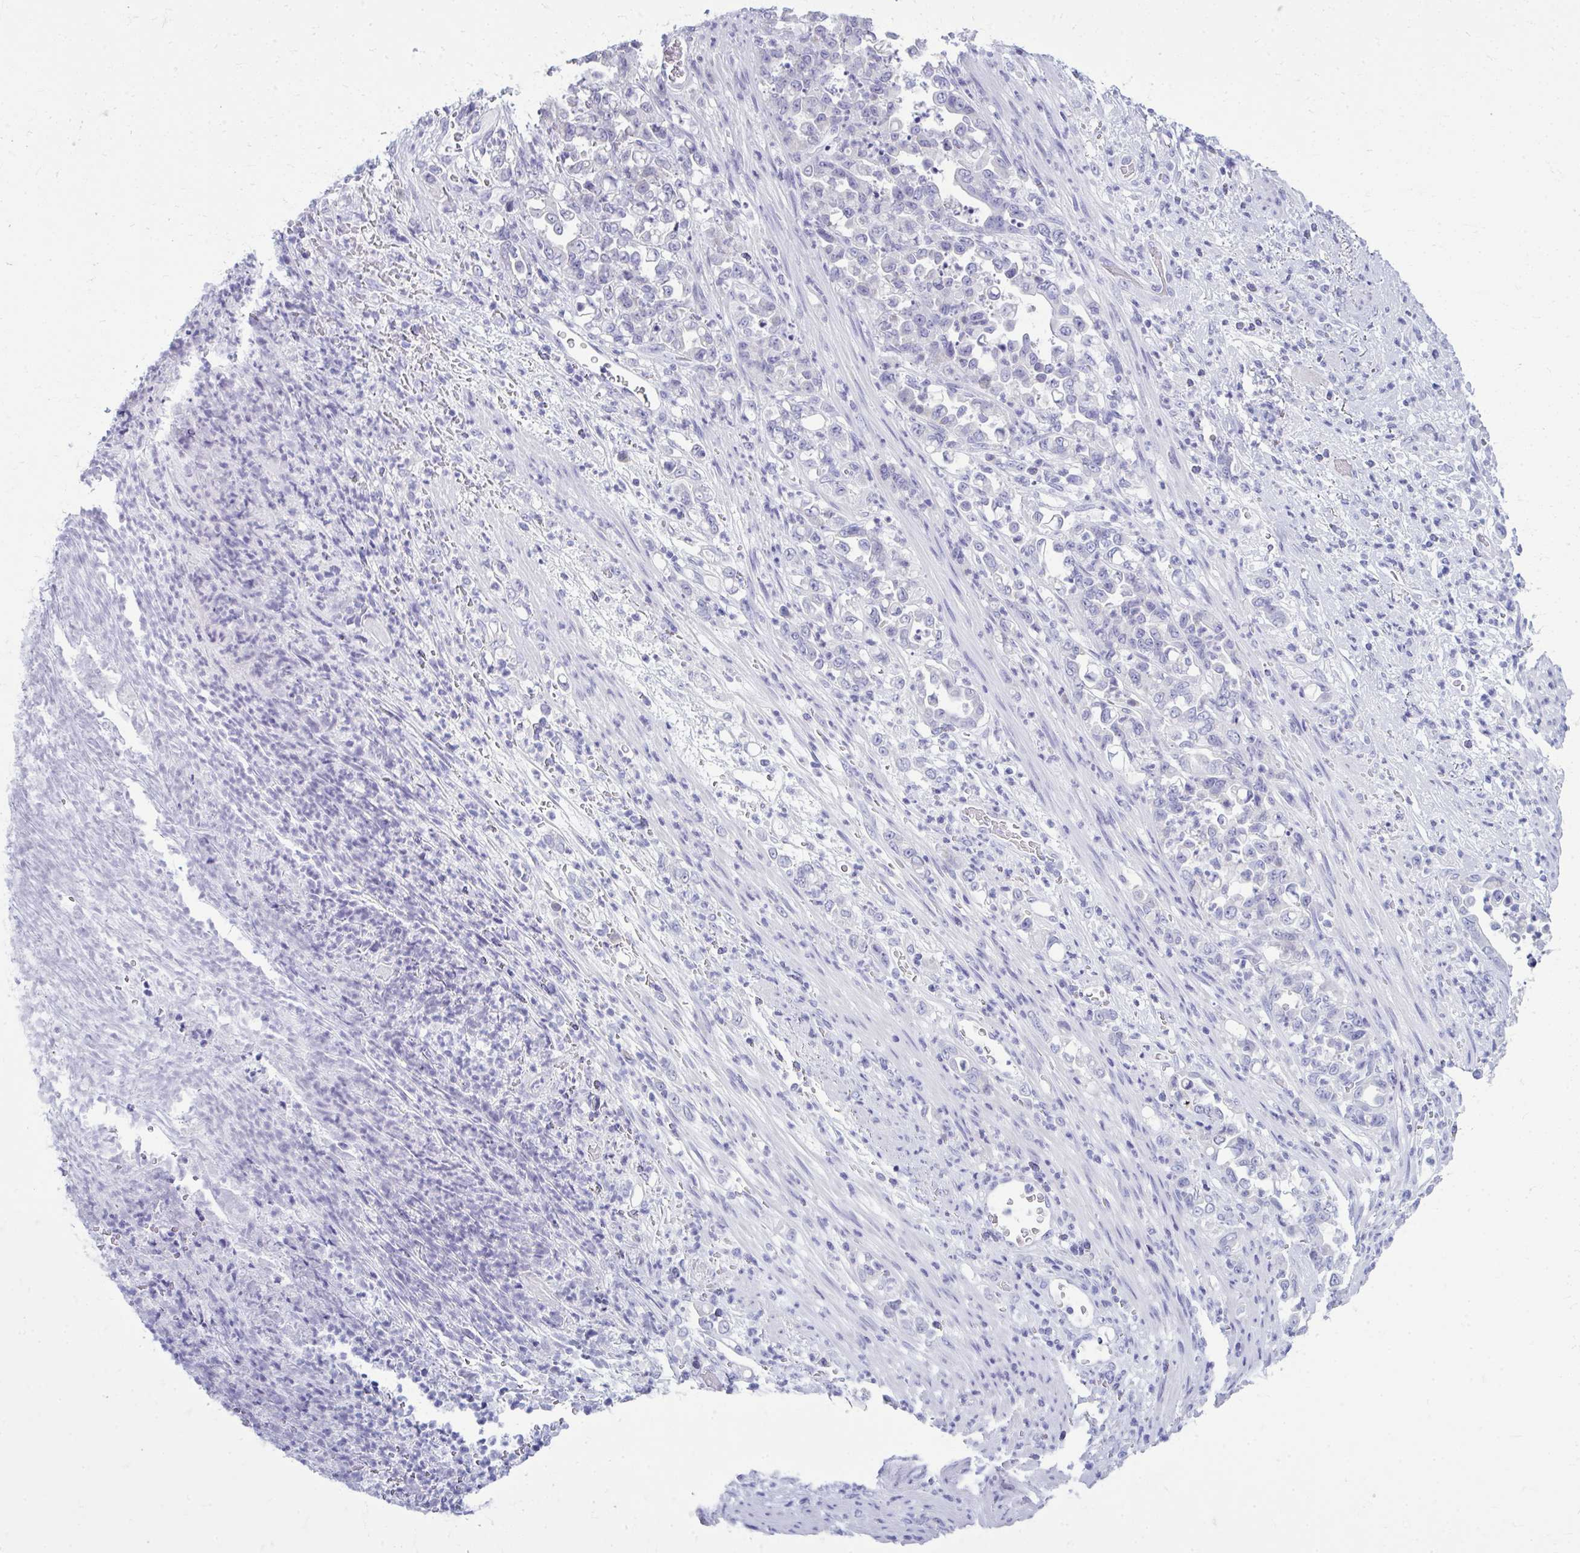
{"staining": {"intensity": "negative", "quantity": "none", "location": "none"}, "tissue": "stomach cancer", "cell_type": "Tumor cells", "image_type": "cancer", "snomed": [{"axis": "morphology", "description": "Normal tissue, NOS"}, {"axis": "morphology", "description": "Adenocarcinoma, NOS"}, {"axis": "topography", "description": "Stomach"}], "caption": "The histopathology image demonstrates no significant staining in tumor cells of stomach cancer. (Stains: DAB immunohistochemistry with hematoxylin counter stain, Microscopy: brightfield microscopy at high magnification).", "gene": "QDPR", "patient": {"sex": "female", "age": 79}}